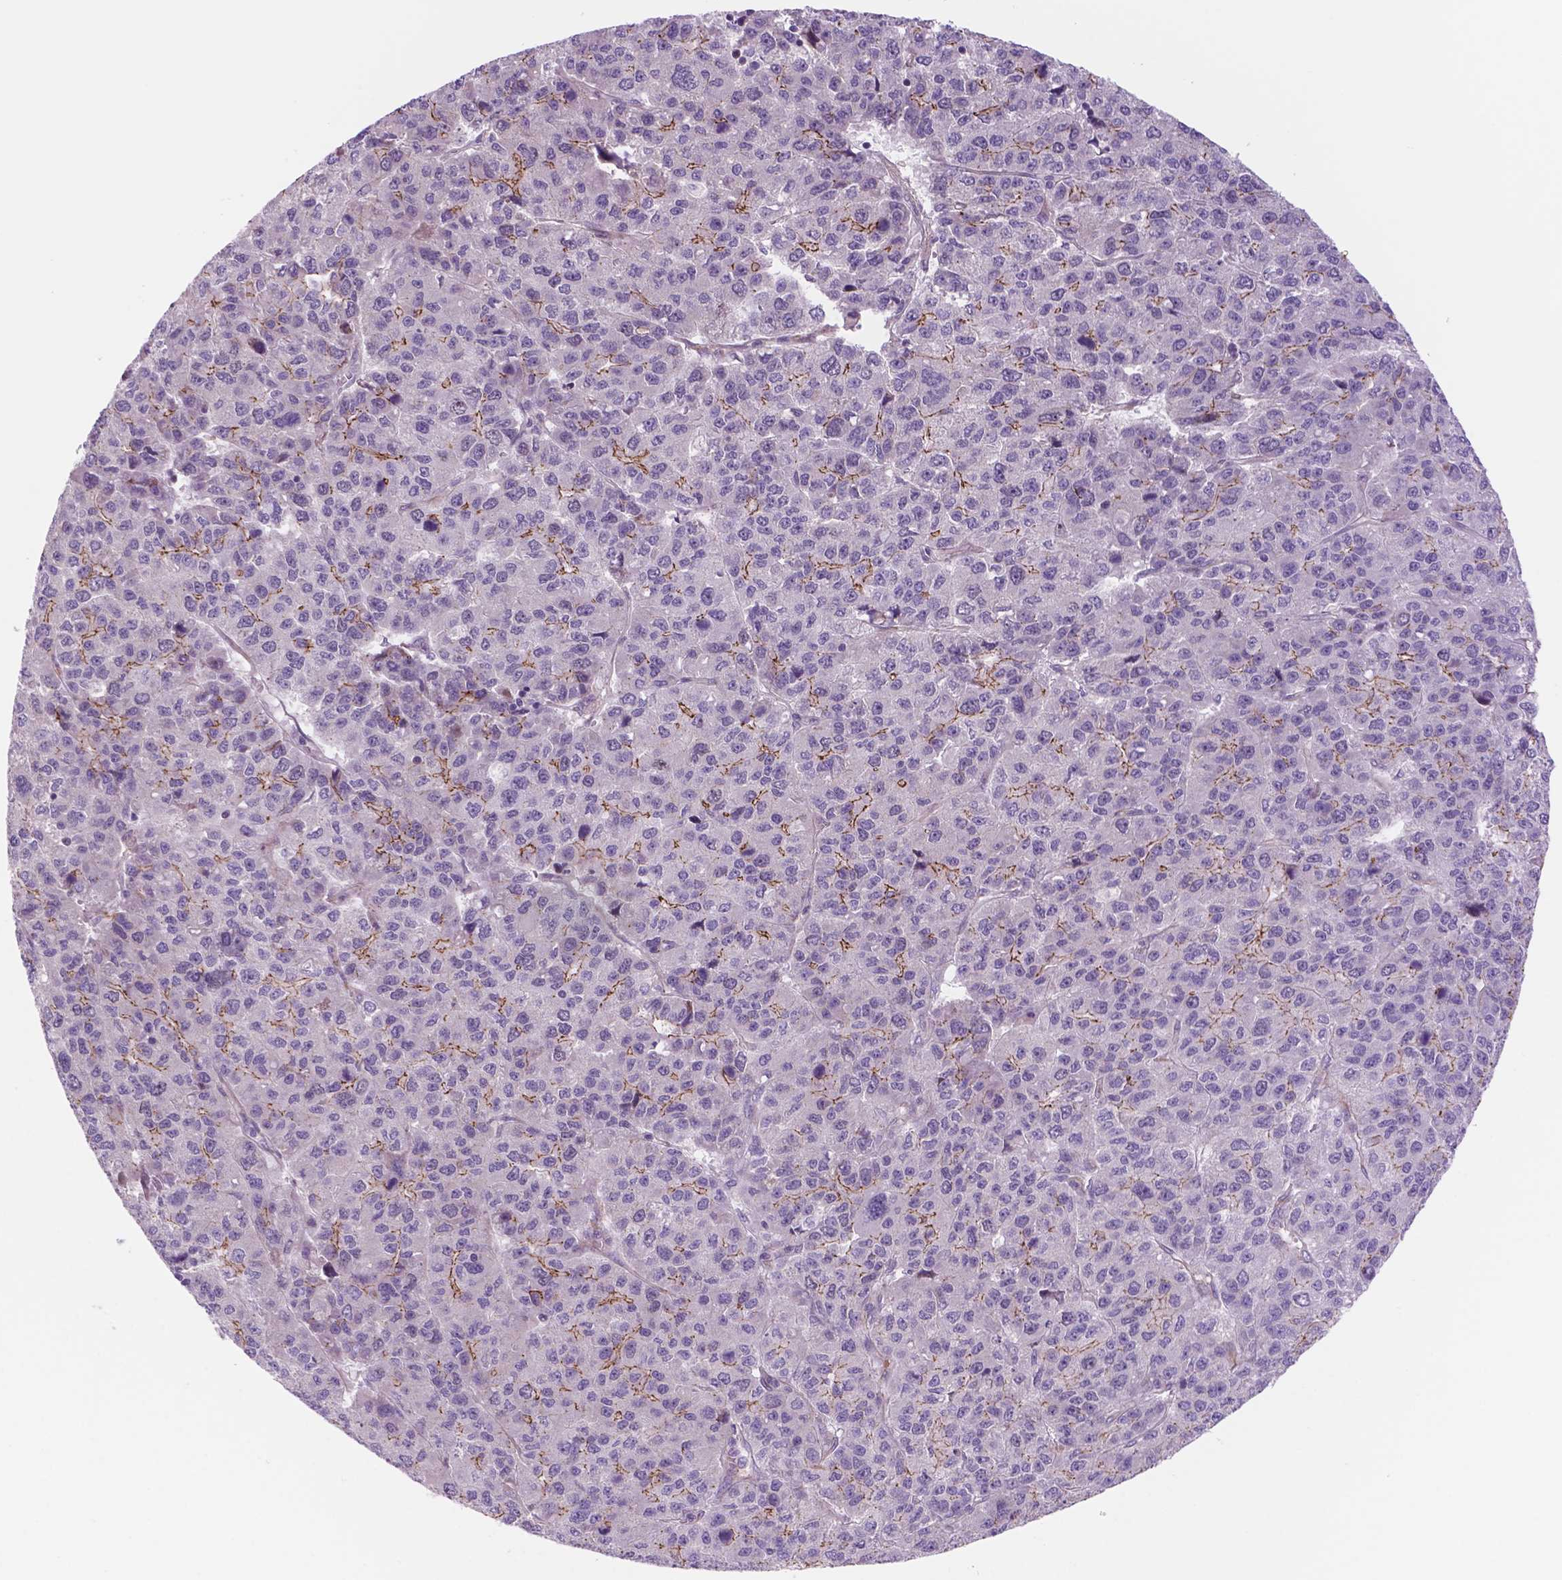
{"staining": {"intensity": "moderate", "quantity": "<25%", "location": "cytoplasmic/membranous"}, "tissue": "liver cancer", "cell_type": "Tumor cells", "image_type": "cancer", "snomed": [{"axis": "morphology", "description": "Carcinoma, Hepatocellular, NOS"}, {"axis": "topography", "description": "Liver"}], "caption": "Approximately <25% of tumor cells in liver cancer (hepatocellular carcinoma) demonstrate moderate cytoplasmic/membranous protein positivity as visualized by brown immunohistochemical staining.", "gene": "RND3", "patient": {"sex": "male", "age": 69}}